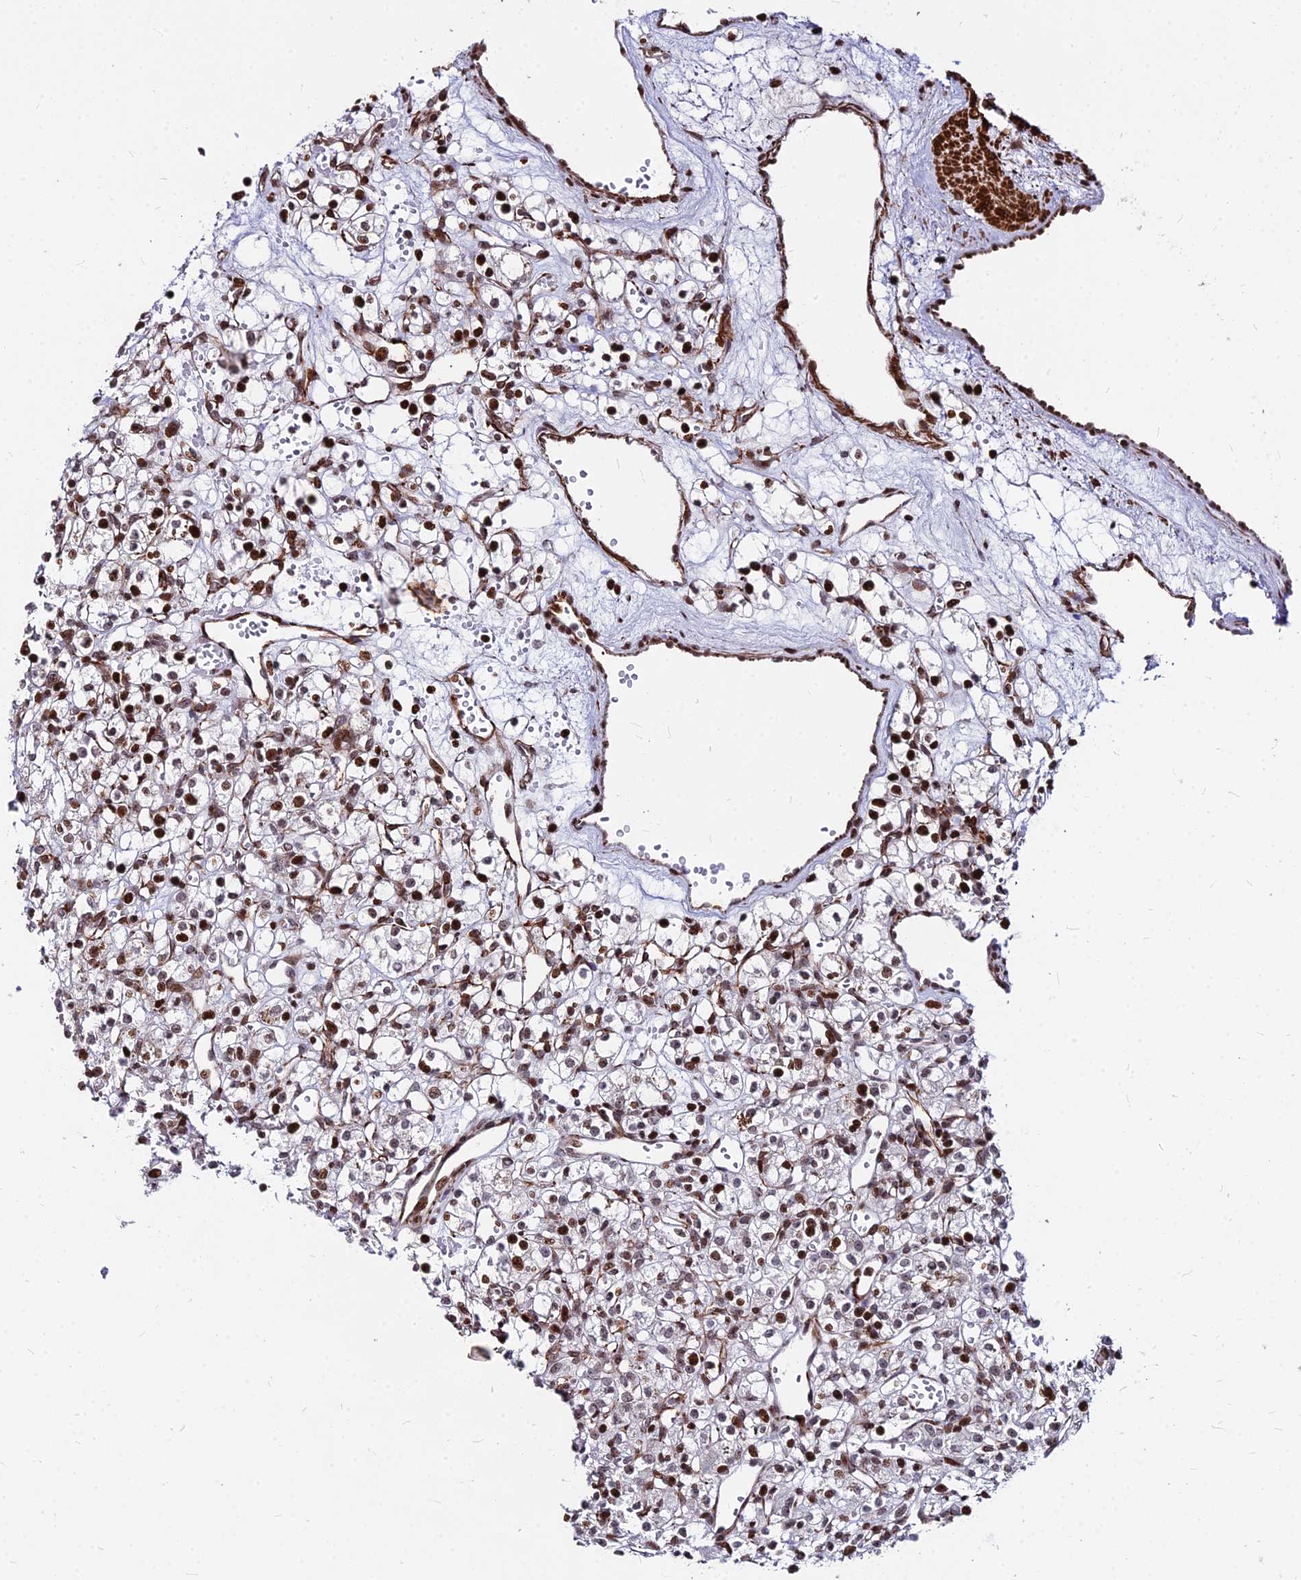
{"staining": {"intensity": "moderate", "quantity": "25%-75%", "location": "nuclear"}, "tissue": "renal cancer", "cell_type": "Tumor cells", "image_type": "cancer", "snomed": [{"axis": "morphology", "description": "Adenocarcinoma, NOS"}, {"axis": "topography", "description": "Kidney"}], "caption": "A histopathology image of renal adenocarcinoma stained for a protein reveals moderate nuclear brown staining in tumor cells.", "gene": "NYAP2", "patient": {"sex": "female", "age": 59}}